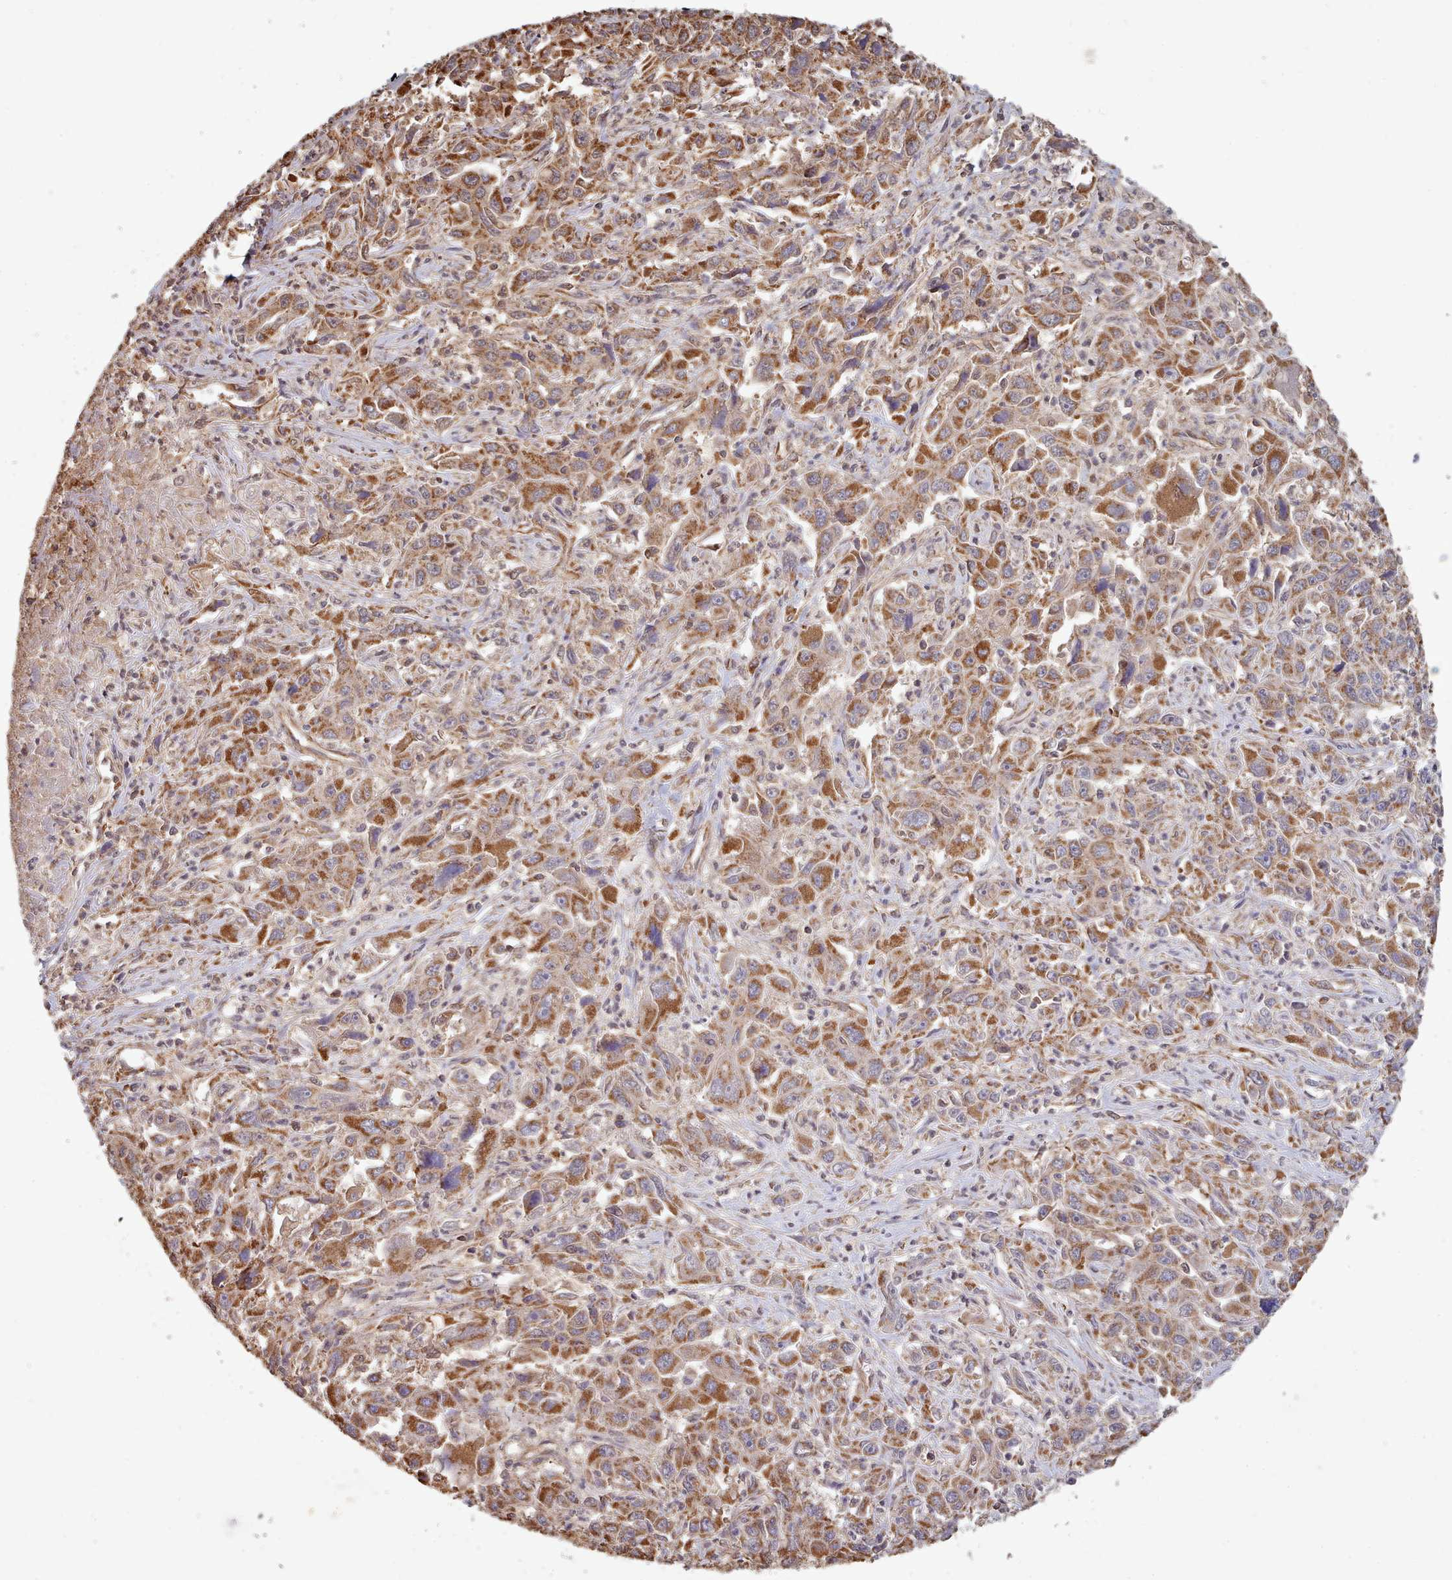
{"staining": {"intensity": "strong", "quantity": "25%-75%", "location": "cytoplasmic/membranous"}, "tissue": "liver cancer", "cell_type": "Tumor cells", "image_type": "cancer", "snomed": [{"axis": "morphology", "description": "Carcinoma, Hepatocellular, NOS"}, {"axis": "topography", "description": "Liver"}], "caption": "An image of liver cancer stained for a protein shows strong cytoplasmic/membranous brown staining in tumor cells.", "gene": "METRN", "patient": {"sex": "male", "age": 63}}